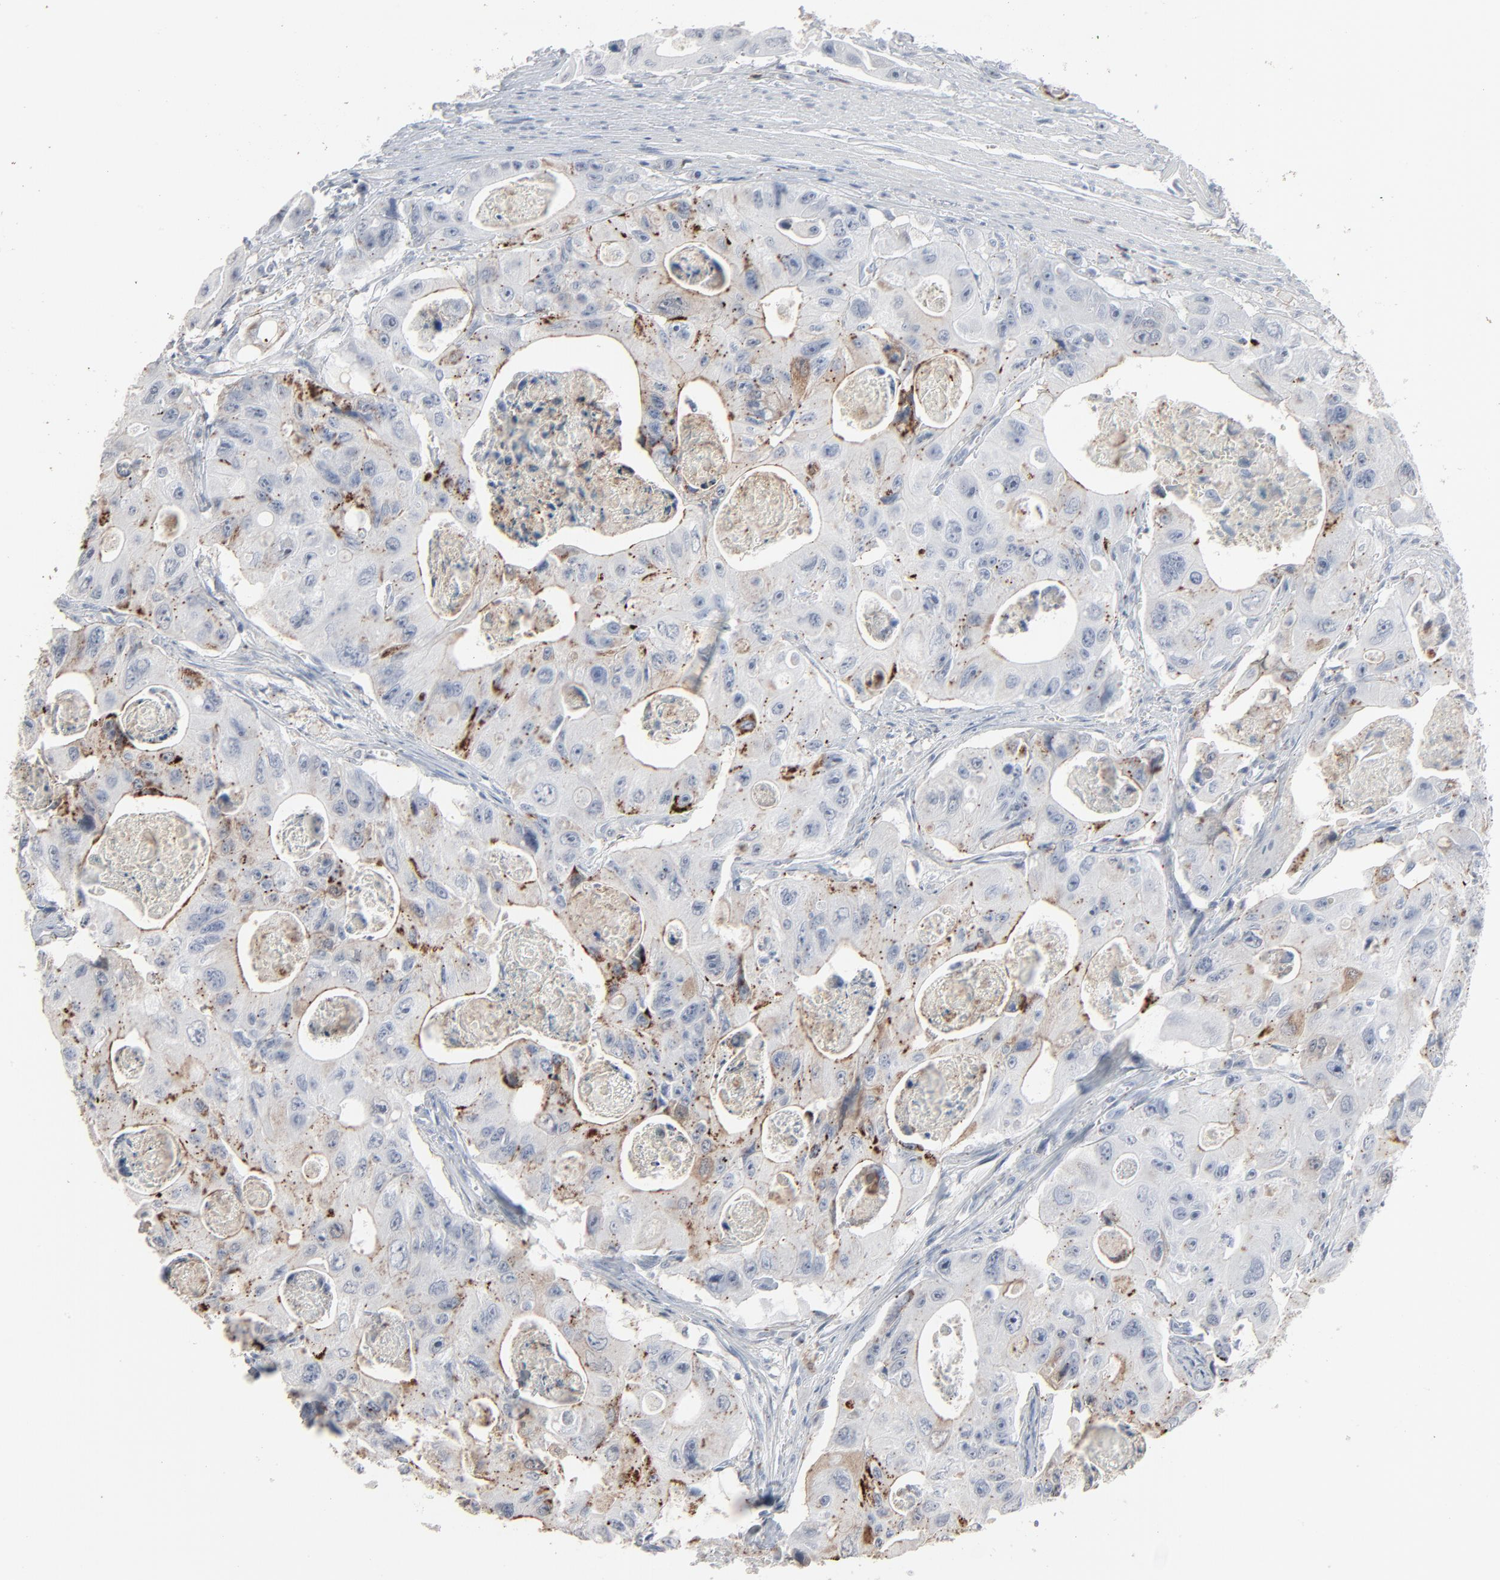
{"staining": {"intensity": "moderate", "quantity": "25%-75%", "location": "cytoplasmic/membranous"}, "tissue": "colorectal cancer", "cell_type": "Tumor cells", "image_type": "cancer", "snomed": [{"axis": "morphology", "description": "Adenocarcinoma, NOS"}, {"axis": "topography", "description": "Colon"}], "caption": "Moderate cytoplasmic/membranous protein positivity is identified in approximately 25%-75% of tumor cells in colorectal cancer (adenocarcinoma). The staining was performed using DAB to visualize the protein expression in brown, while the nuclei were stained in blue with hematoxylin (Magnification: 20x).", "gene": "PHGDH", "patient": {"sex": "female", "age": 46}}